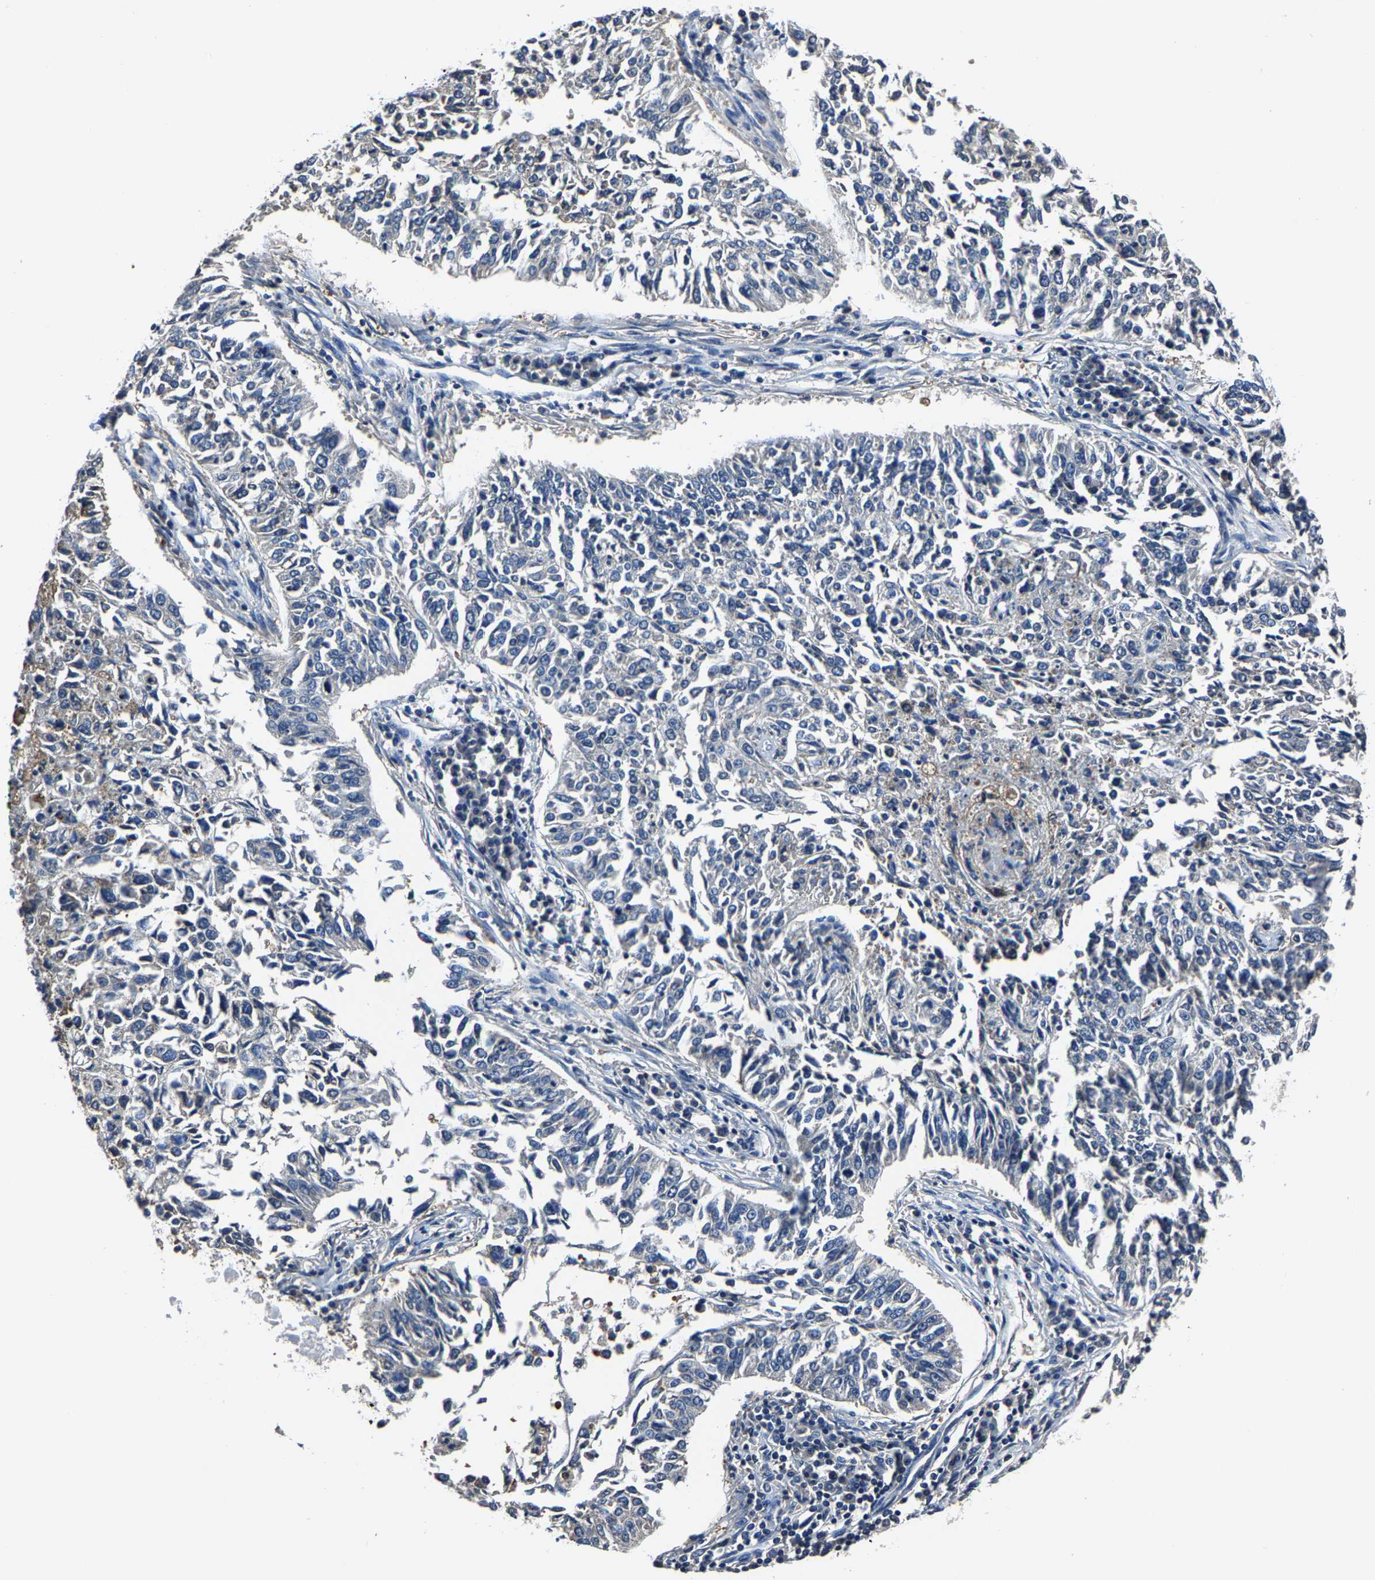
{"staining": {"intensity": "negative", "quantity": "none", "location": "none"}, "tissue": "lung cancer", "cell_type": "Tumor cells", "image_type": "cancer", "snomed": [{"axis": "morphology", "description": "Normal tissue, NOS"}, {"axis": "morphology", "description": "Squamous cell carcinoma, NOS"}, {"axis": "topography", "description": "Cartilage tissue"}, {"axis": "topography", "description": "Bronchus"}, {"axis": "topography", "description": "Lung"}], "caption": "Immunohistochemistry (IHC) histopathology image of neoplastic tissue: lung cancer (squamous cell carcinoma) stained with DAB demonstrates no significant protein staining in tumor cells.", "gene": "ALDOB", "patient": {"sex": "female", "age": 49}}